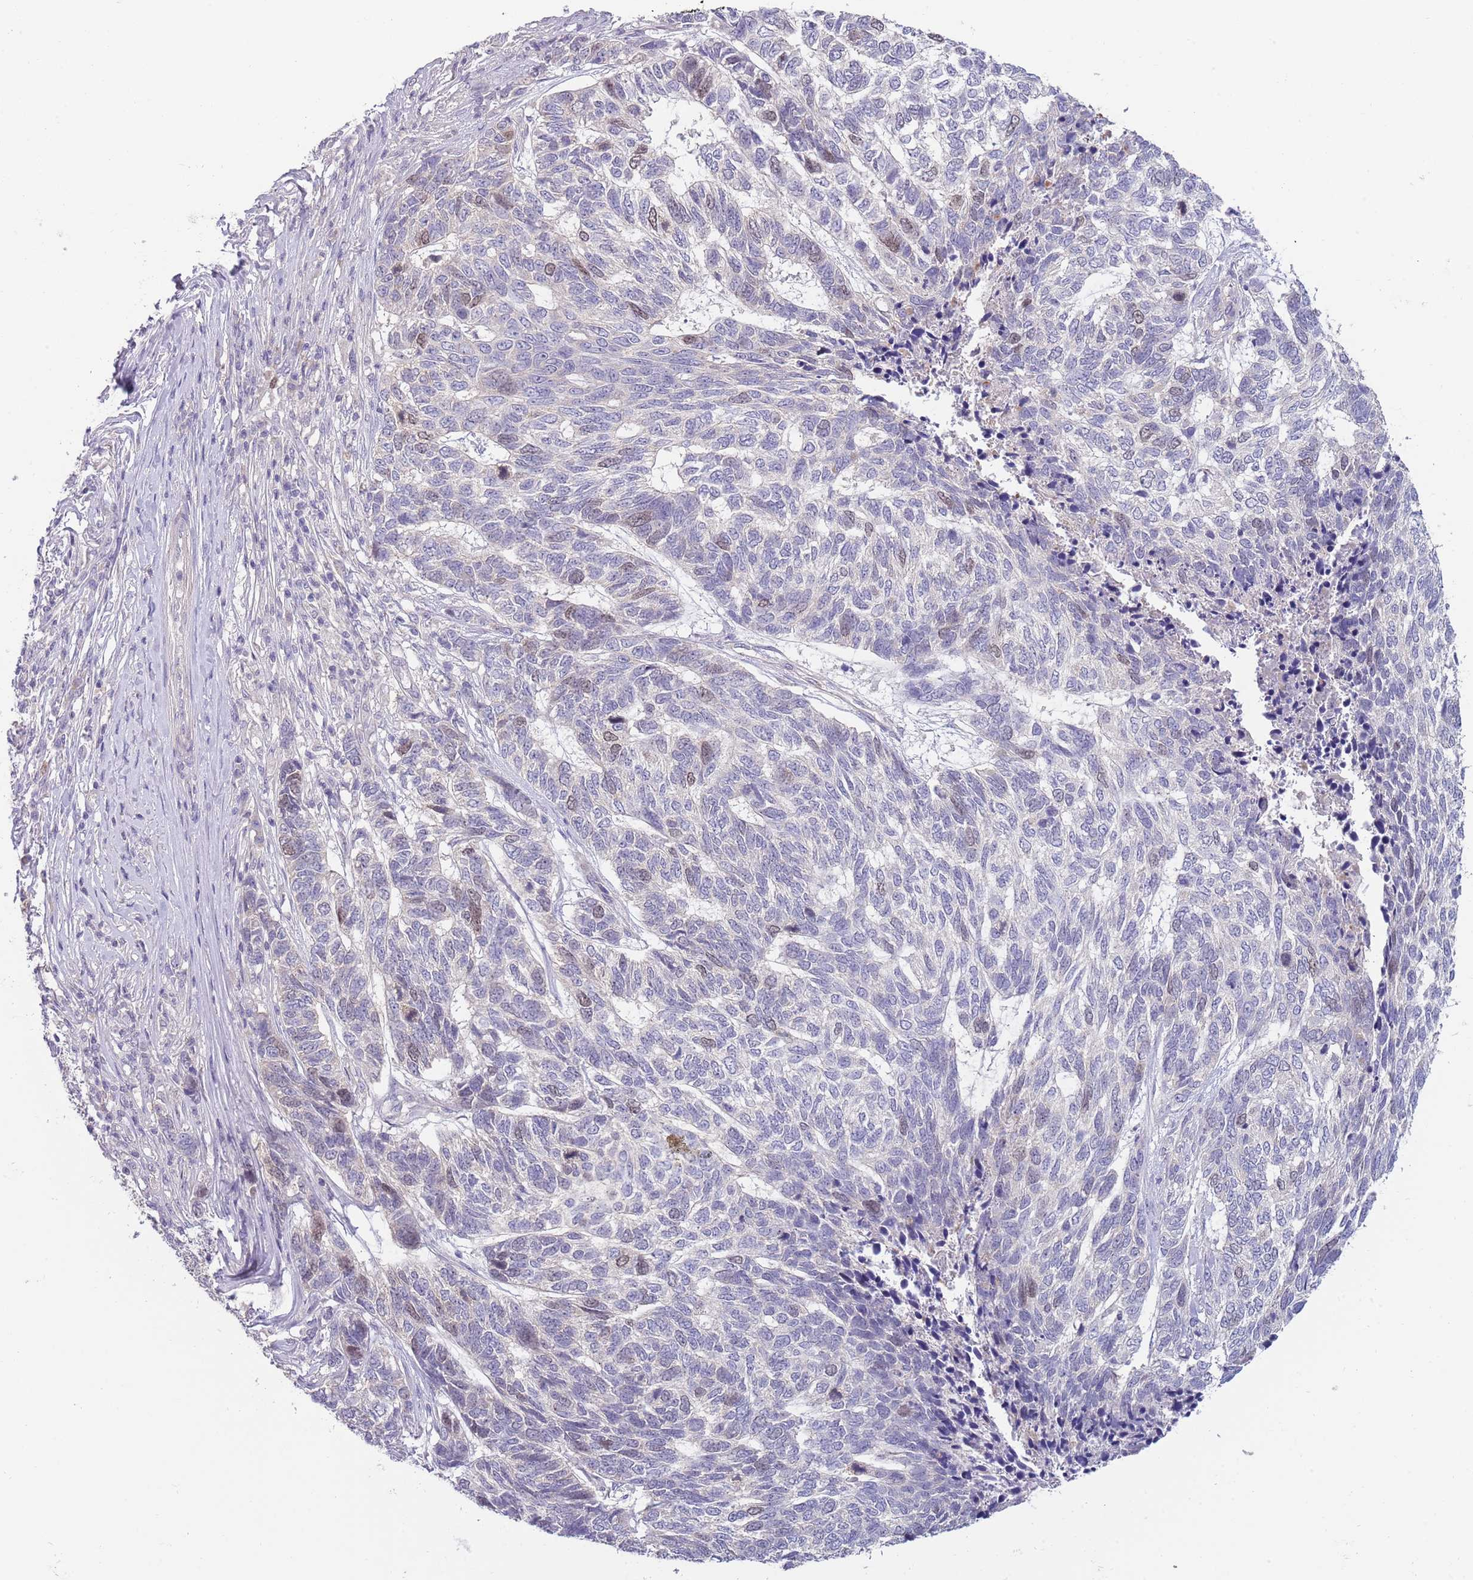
{"staining": {"intensity": "weak", "quantity": "<25%", "location": "nuclear"}, "tissue": "skin cancer", "cell_type": "Tumor cells", "image_type": "cancer", "snomed": [{"axis": "morphology", "description": "Basal cell carcinoma"}, {"axis": "topography", "description": "Skin"}], "caption": "DAB (3,3'-diaminobenzidine) immunohistochemical staining of human skin cancer displays no significant positivity in tumor cells.", "gene": "PIMREG", "patient": {"sex": "female", "age": 65}}